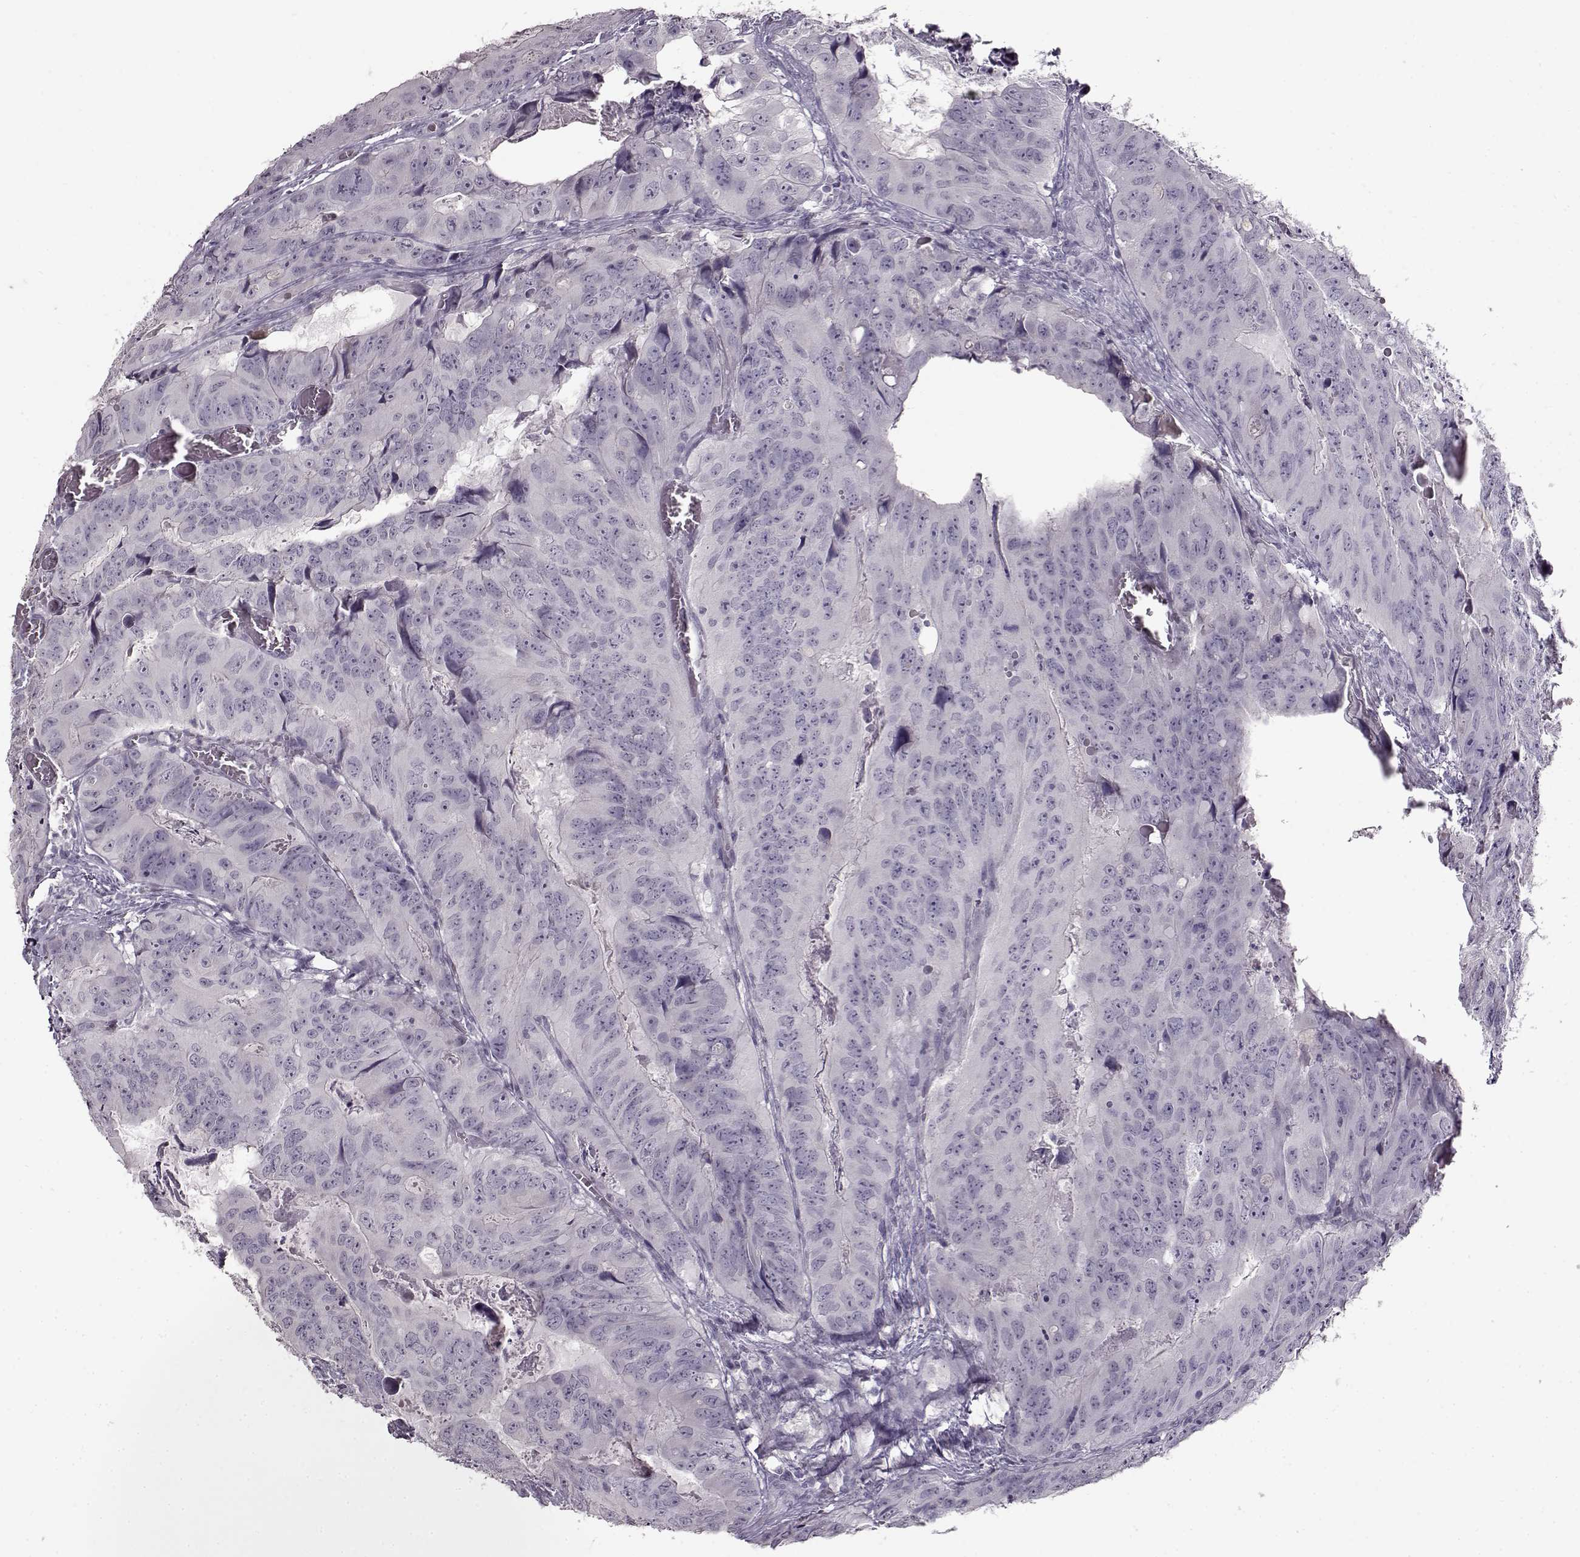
{"staining": {"intensity": "negative", "quantity": "none", "location": "none"}, "tissue": "colorectal cancer", "cell_type": "Tumor cells", "image_type": "cancer", "snomed": [{"axis": "morphology", "description": "Adenocarcinoma, NOS"}, {"axis": "topography", "description": "Colon"}], "caption": "This image is of colorectal cancer stained with immunohistochemistry to label a protein in brown with the nuclei are counter-stained blue. There is no staining in tumor cells.", "gene": "FSHB", "patient": {"sex": "male", "age": 79}}